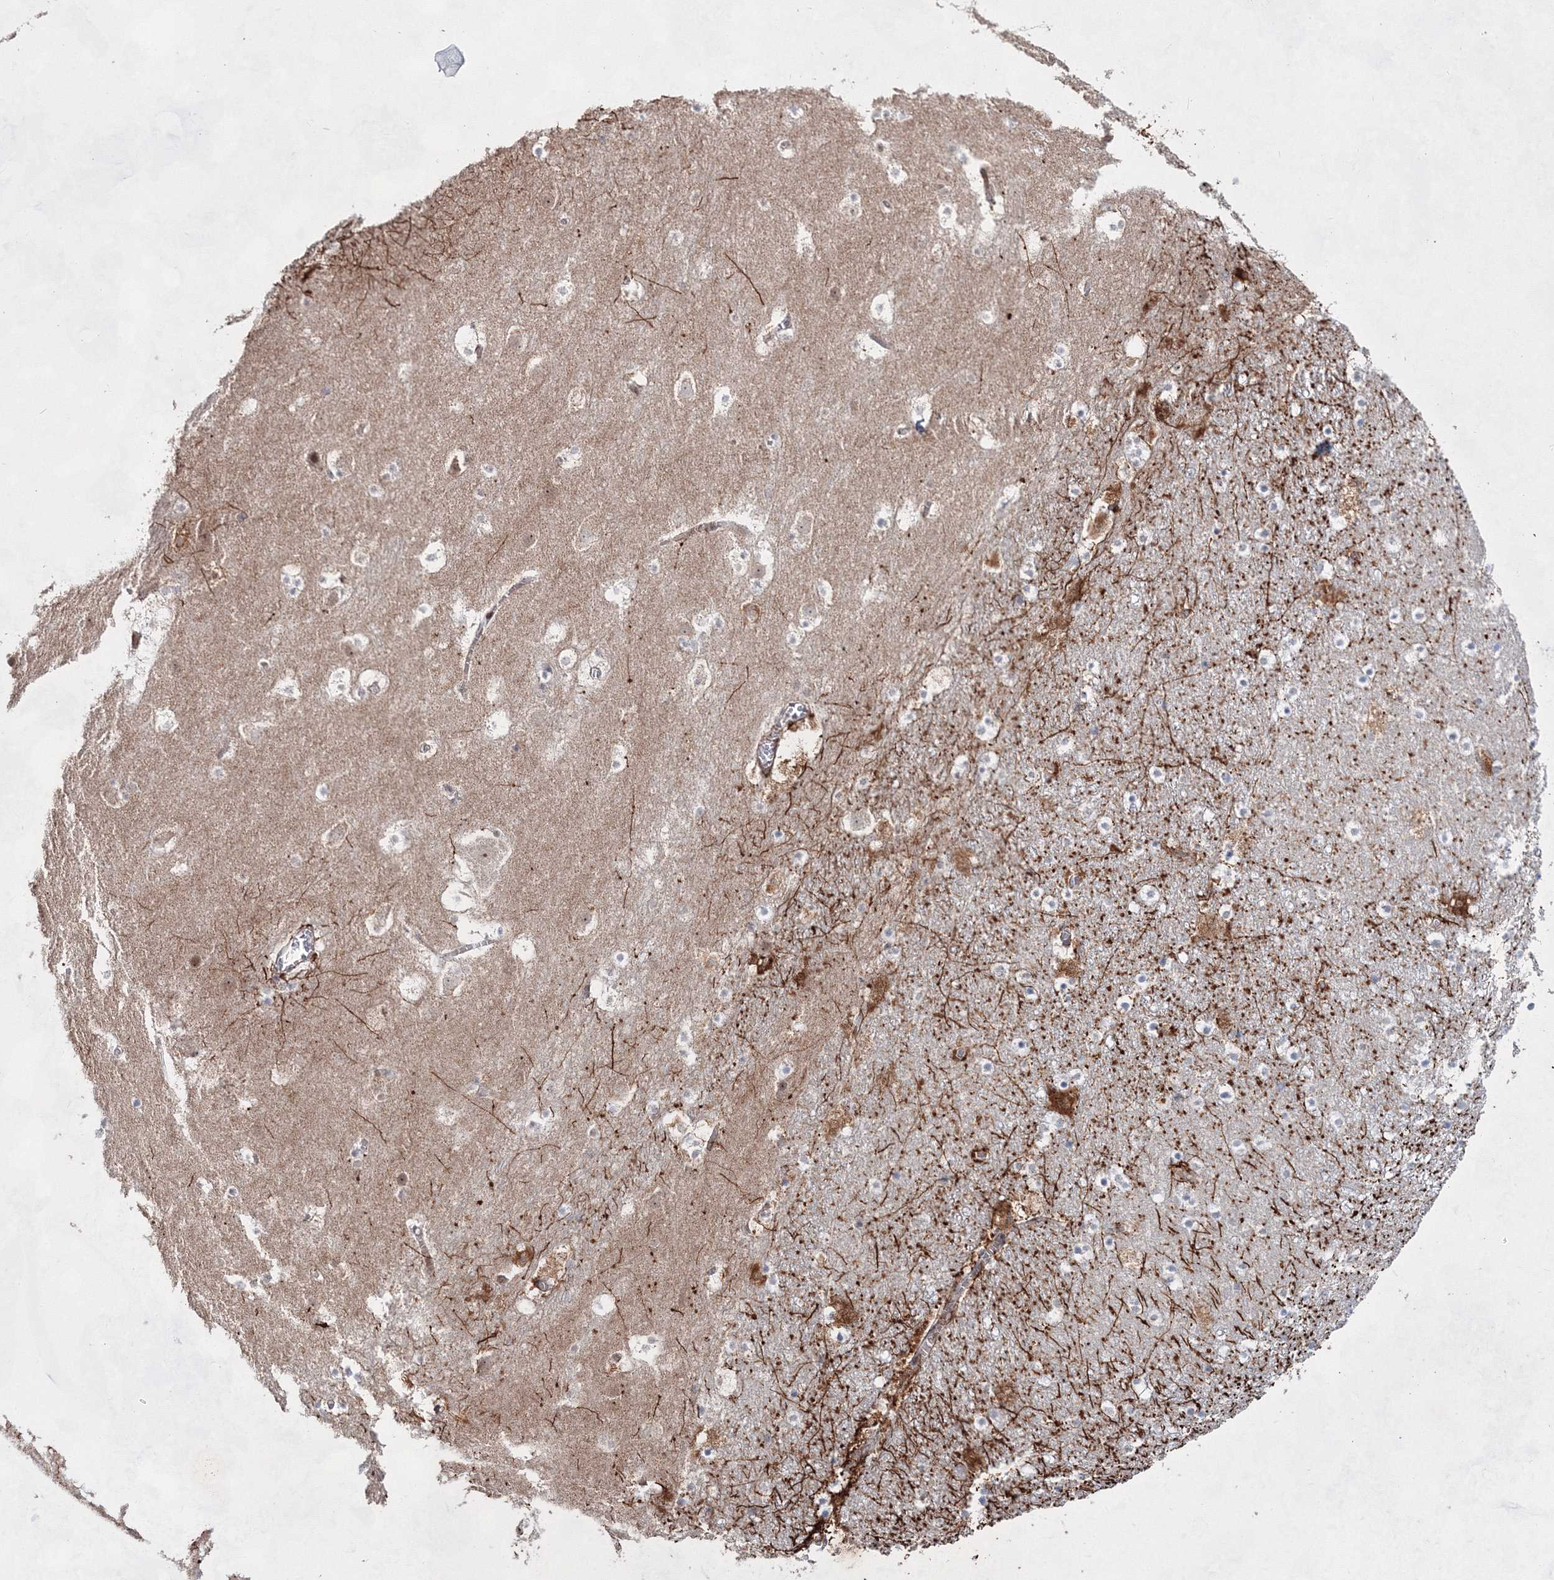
{"staining": {"intensity": "strong", "quantity": "<25%", "location": "cytoplasmic/membranous"}, "tissue": "caudate", "cell_type": "Glial cells", "image_type": "normal", "snomed": [{"axis": "morphology", "description": "Normal tissue, NOS"}, {"axis": "topography", "description": "Lateral ventricle wall"}], "caption": "IHC (DAB (3,3'-diaminobenzidine)) staining of normal human caudate displays strong cytoplasmic/membranous protein expression in about <25% of glial cells. The protein of interest is shown in brown color, while the nuclei are stained blue.", "gene": "SNIP1", "patient": {"sex": "male", "age": 45}}